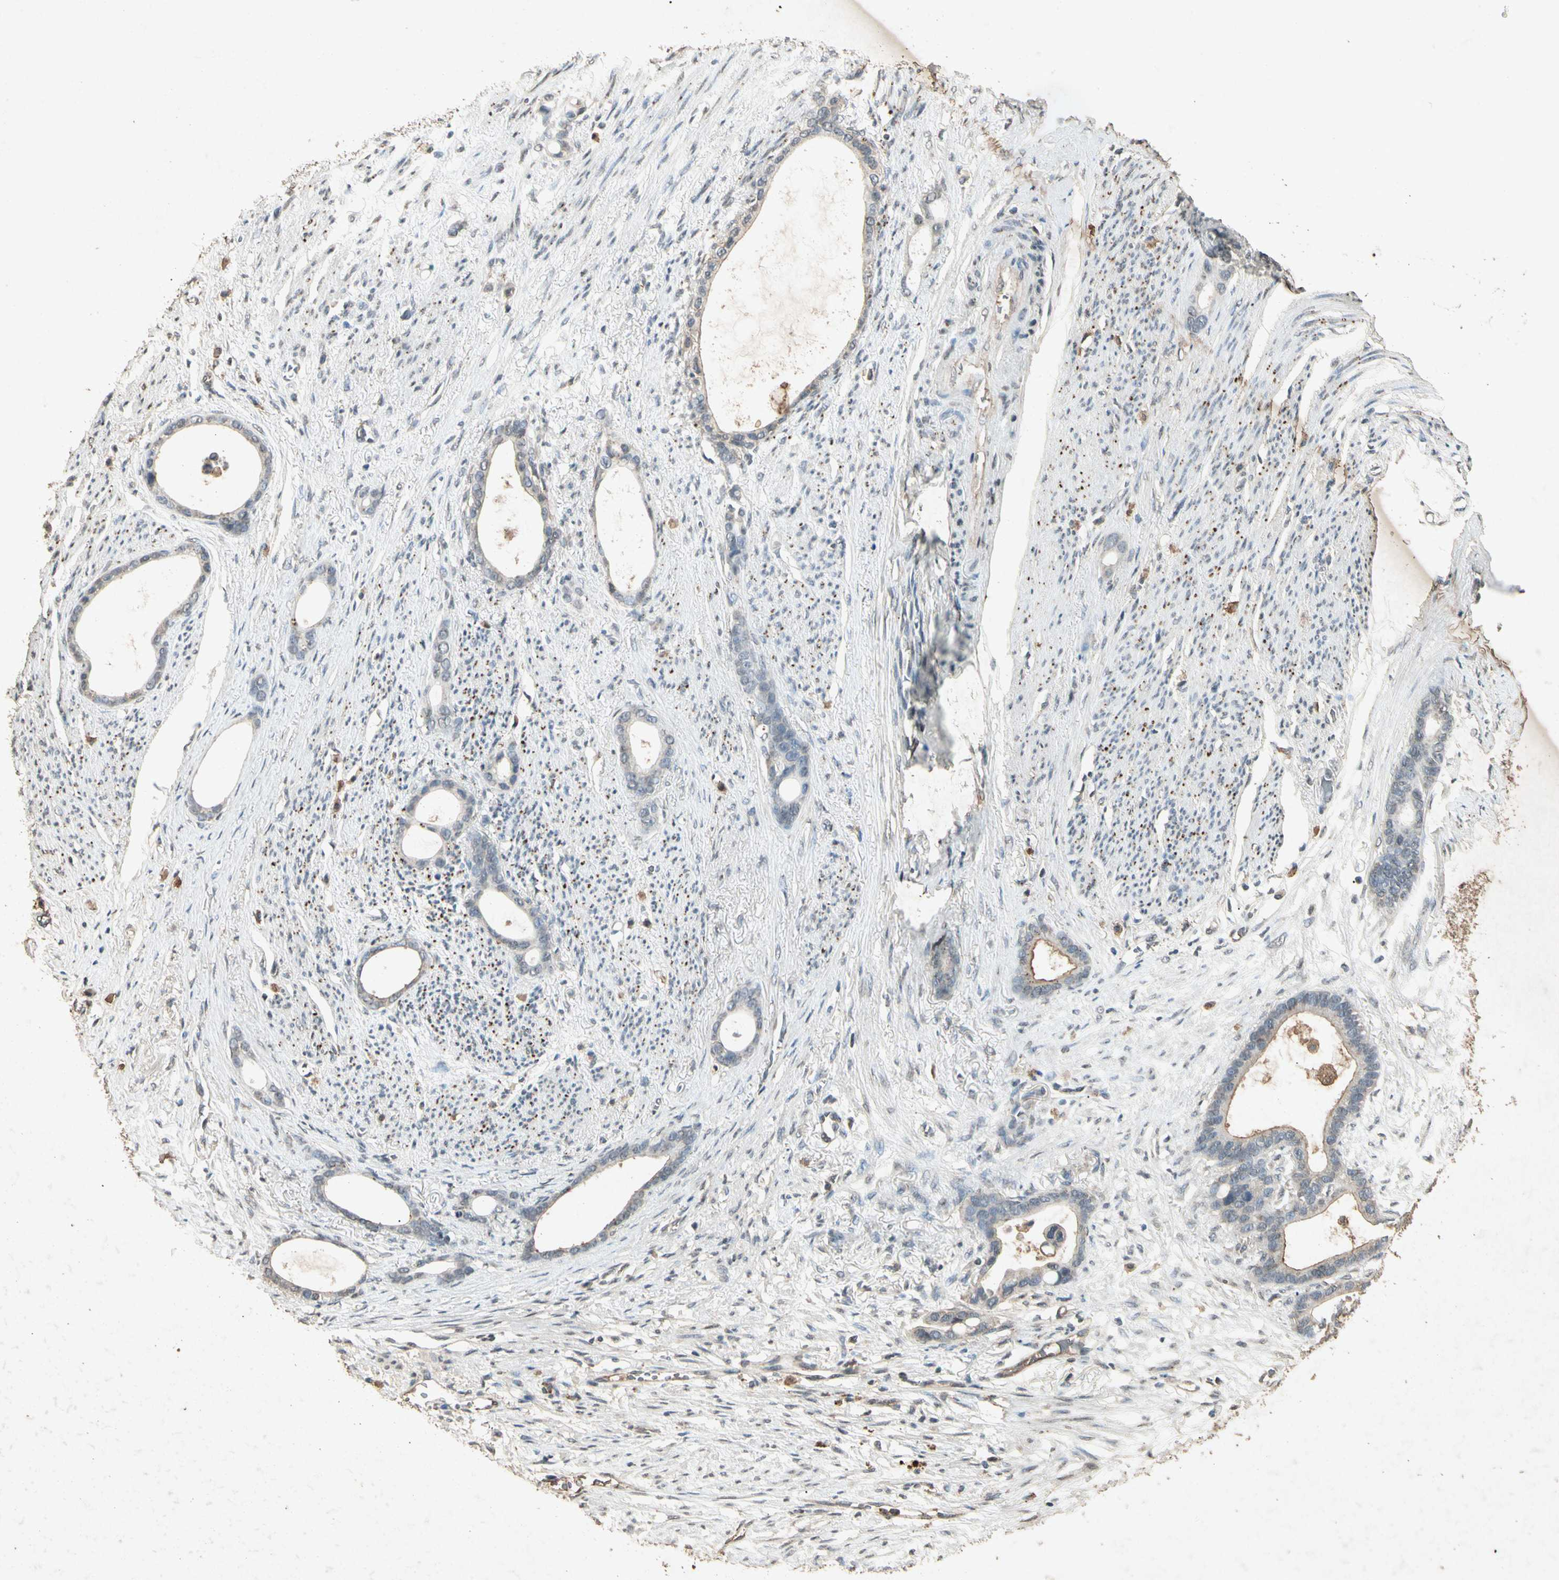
{"staining": {"intensity": "negative", "quantity": "none", "location": "none"}, "tissue": "stomach cancer", "cell_type": "Tumor cells", "image_type": "cancer", "snomed": [{"axis": "morphology", "description": "Adenocarcinoma, NOS"}, {"axis": "topography", "description": "Stomach"}], "caption": "Human stomach cancer stained for a protein using immunohistochemistry (IHC) shows no staining in tumor cells.", "gene": "CP", "patient": {"sex": "female", "age": 75}}